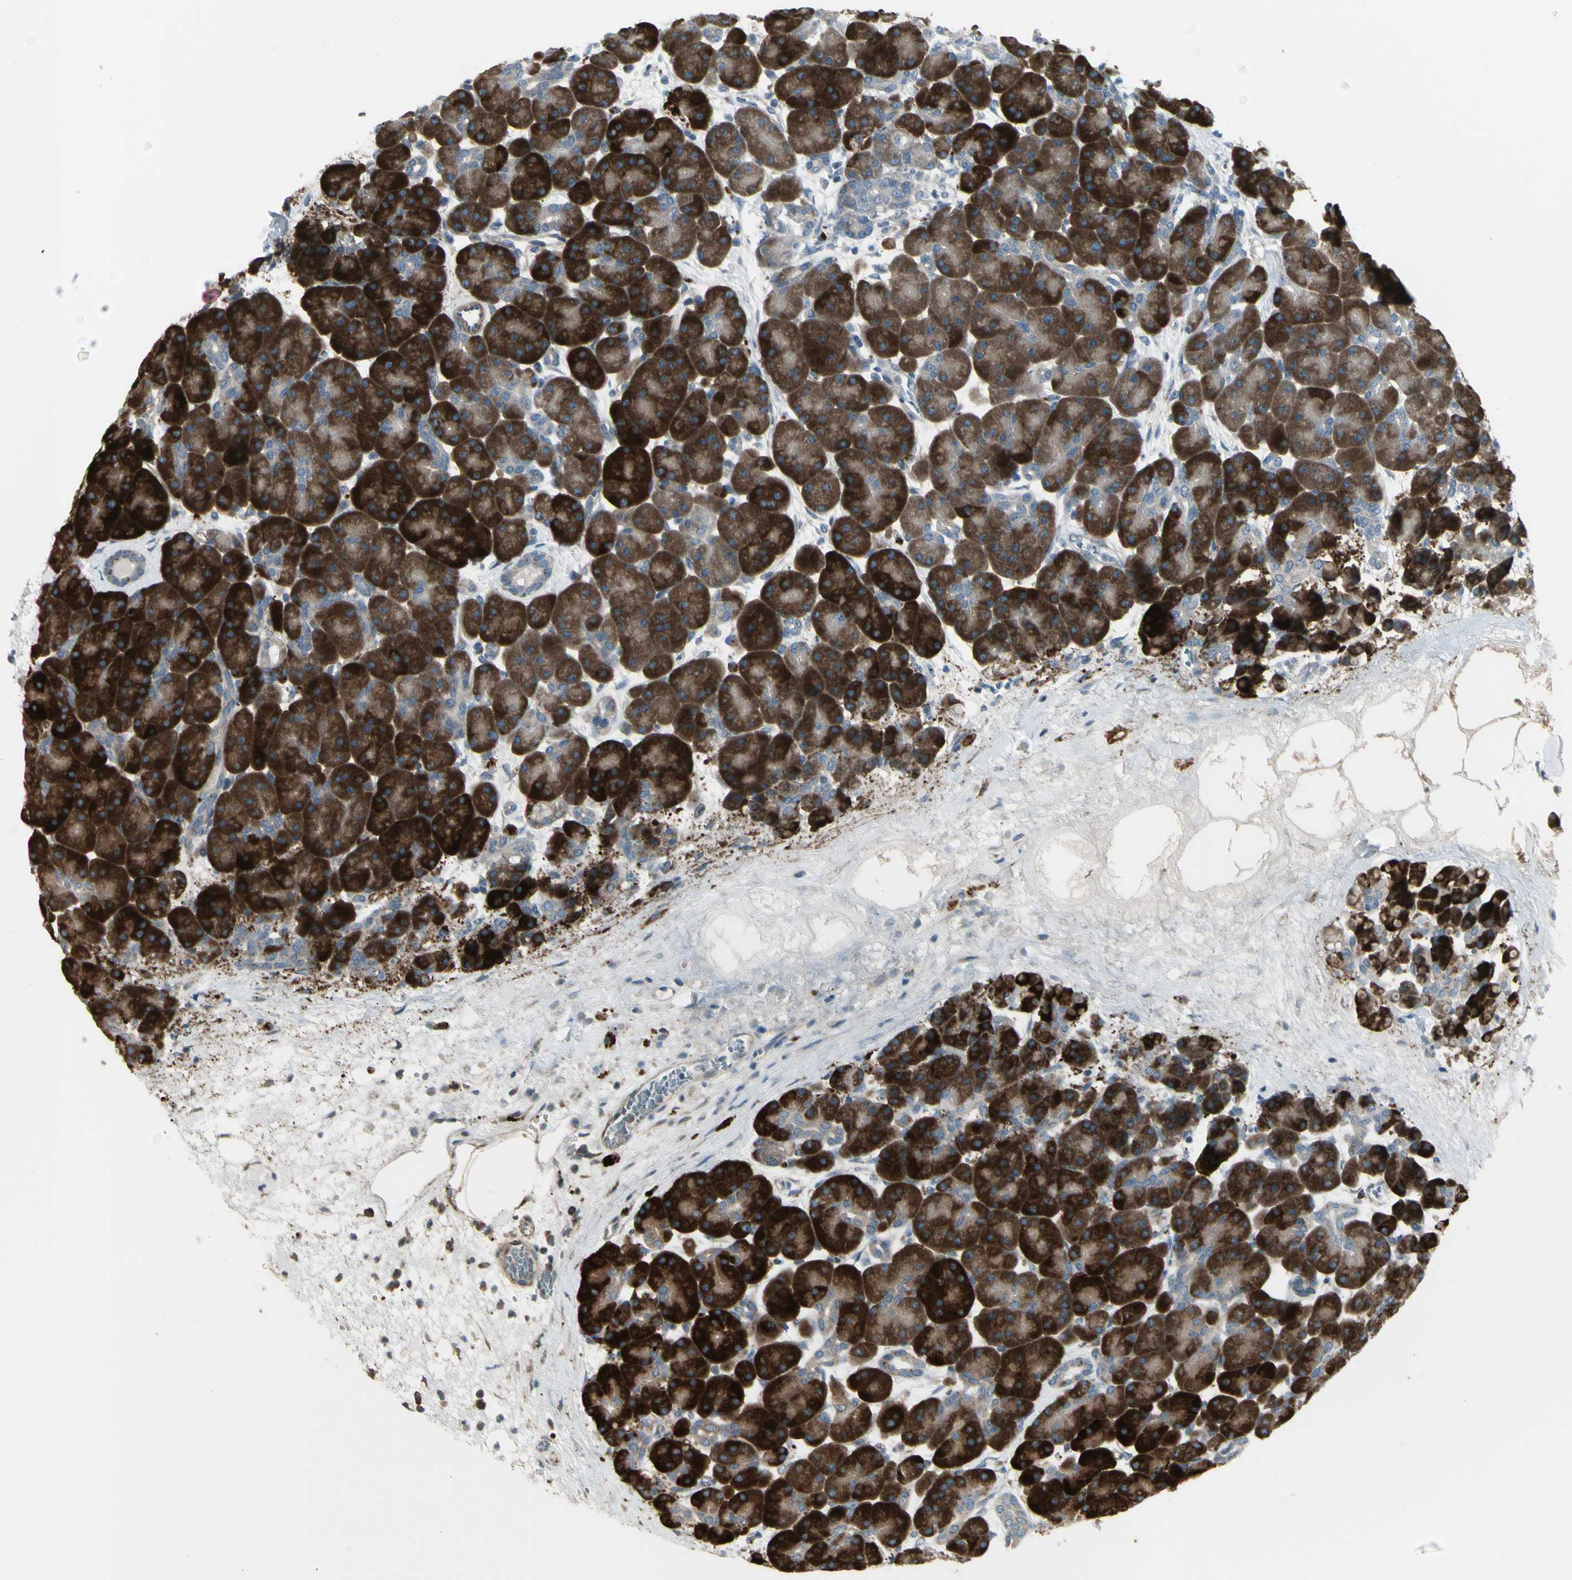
{"staining": {"intensity": "strong", "quantity": ">75%", "location": "cytoplasmic/membranous"}, "tissue": "pancreas", "cell_type": "Exocrine glandular cells", "image_type": "normal", "snomed": [{"axis": "morphology", "description": "Normal tissue, NOS"}, {"axis": "topography", "description": "Pancreas"}], "caption": "A photomicrograph of pancreas stained for a protein exhibits strong cytoplasmic/membranous brown staining in exocrine glandular cells.", "gene": "OSTM1", "patient": {"sex": "male", "age": 66}}